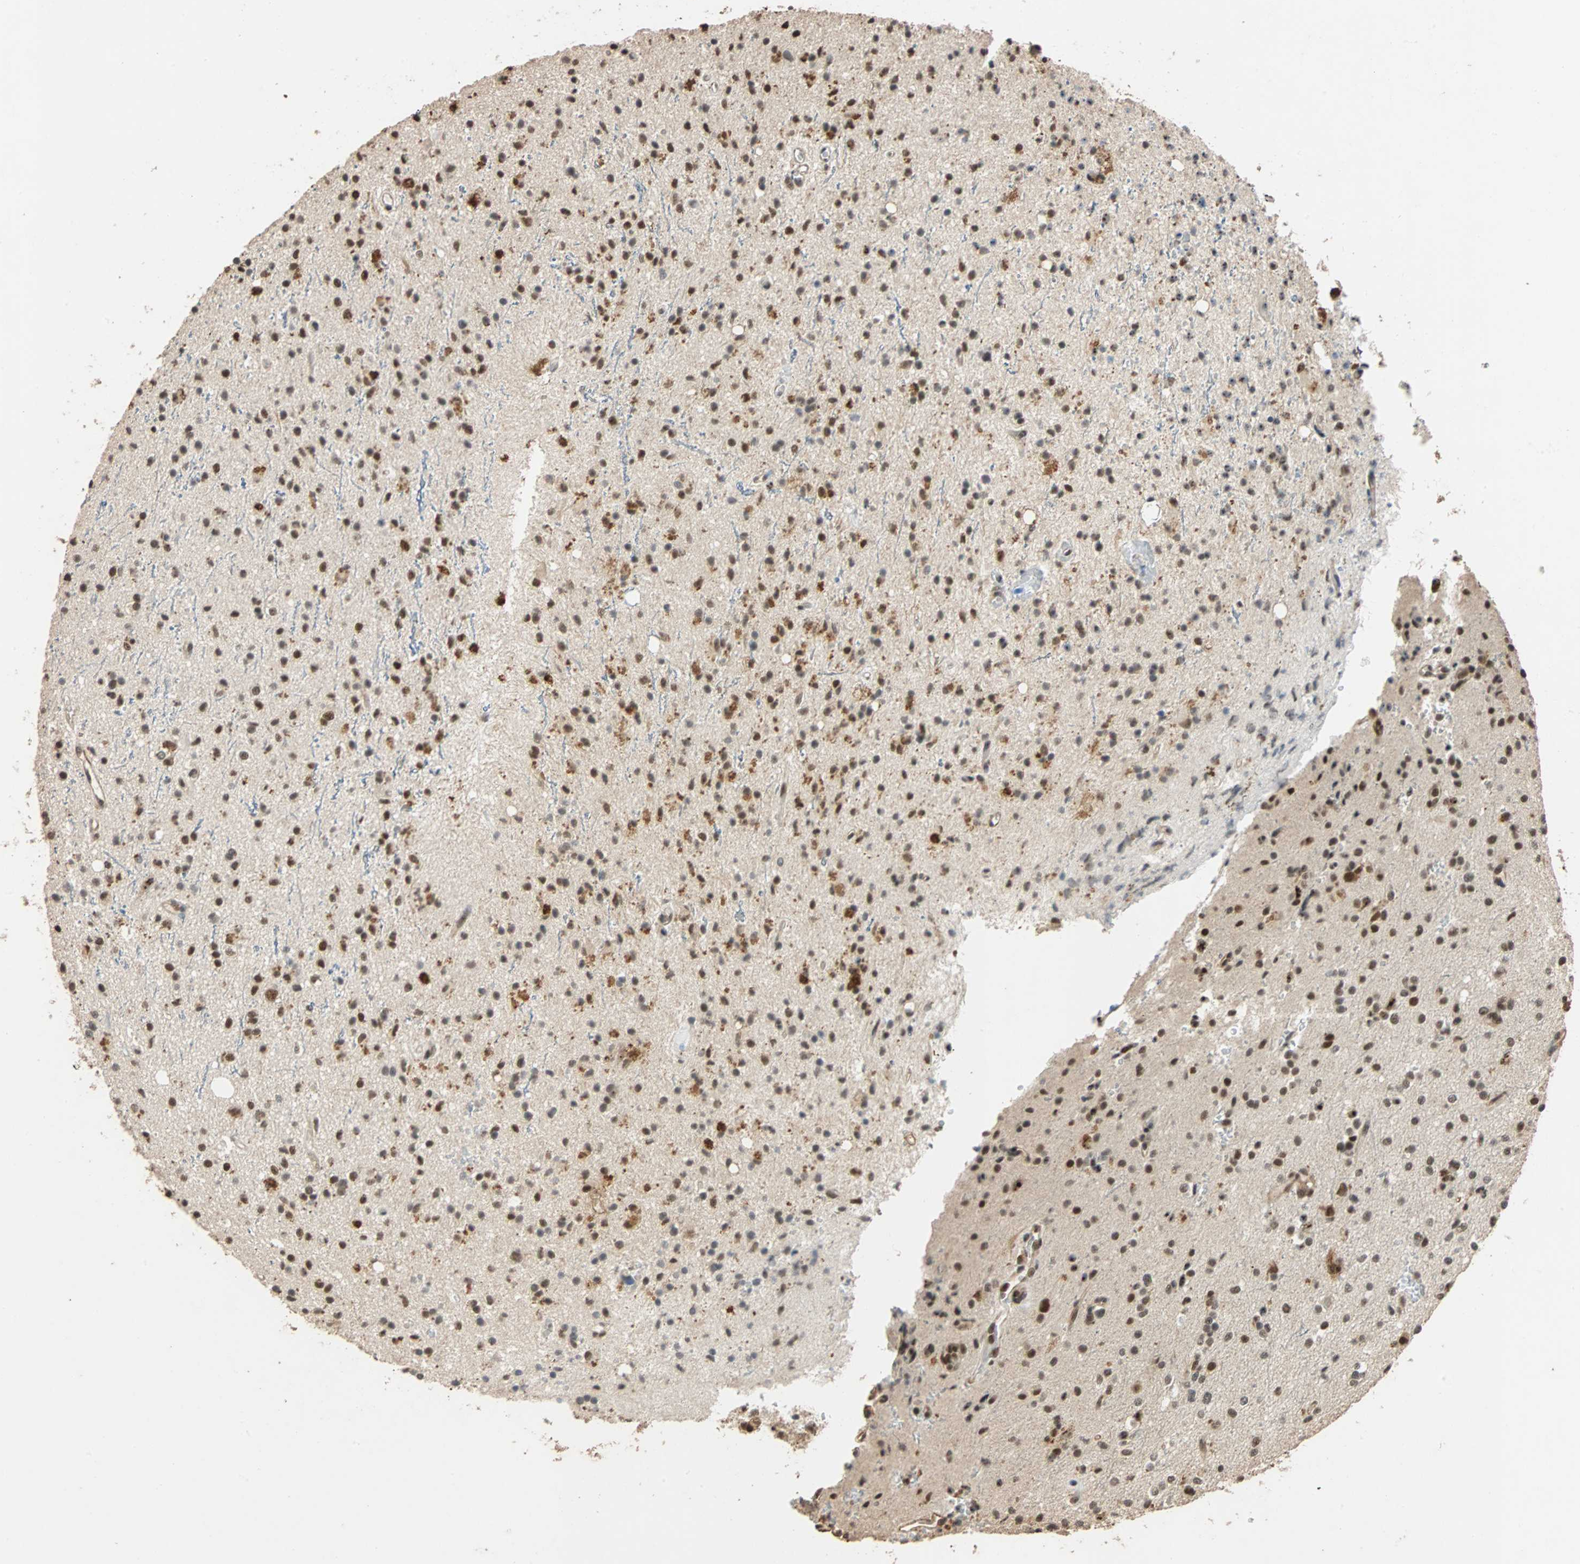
{"staining": {"intensity": "moderate", "quantity": ">75%", "location": "nuclear"}, "tissue": "glioma", "cell_type": "Tumor cells", "image_type": "cancer", "snomed": [{"axis": "morphology", "description": "Glioma, malignant, High grade"}, {"axis": "topography", "description": "Brain"}], "caption": "DAB (3,3'-diaminobenzidine) immunohistochemical staining of human glioma exhibits moderate nuclear protein positivity in approximately >75% of tumor cells.", "gene": "CDC5L", "patient": {"sex": "male", "age": 47}}